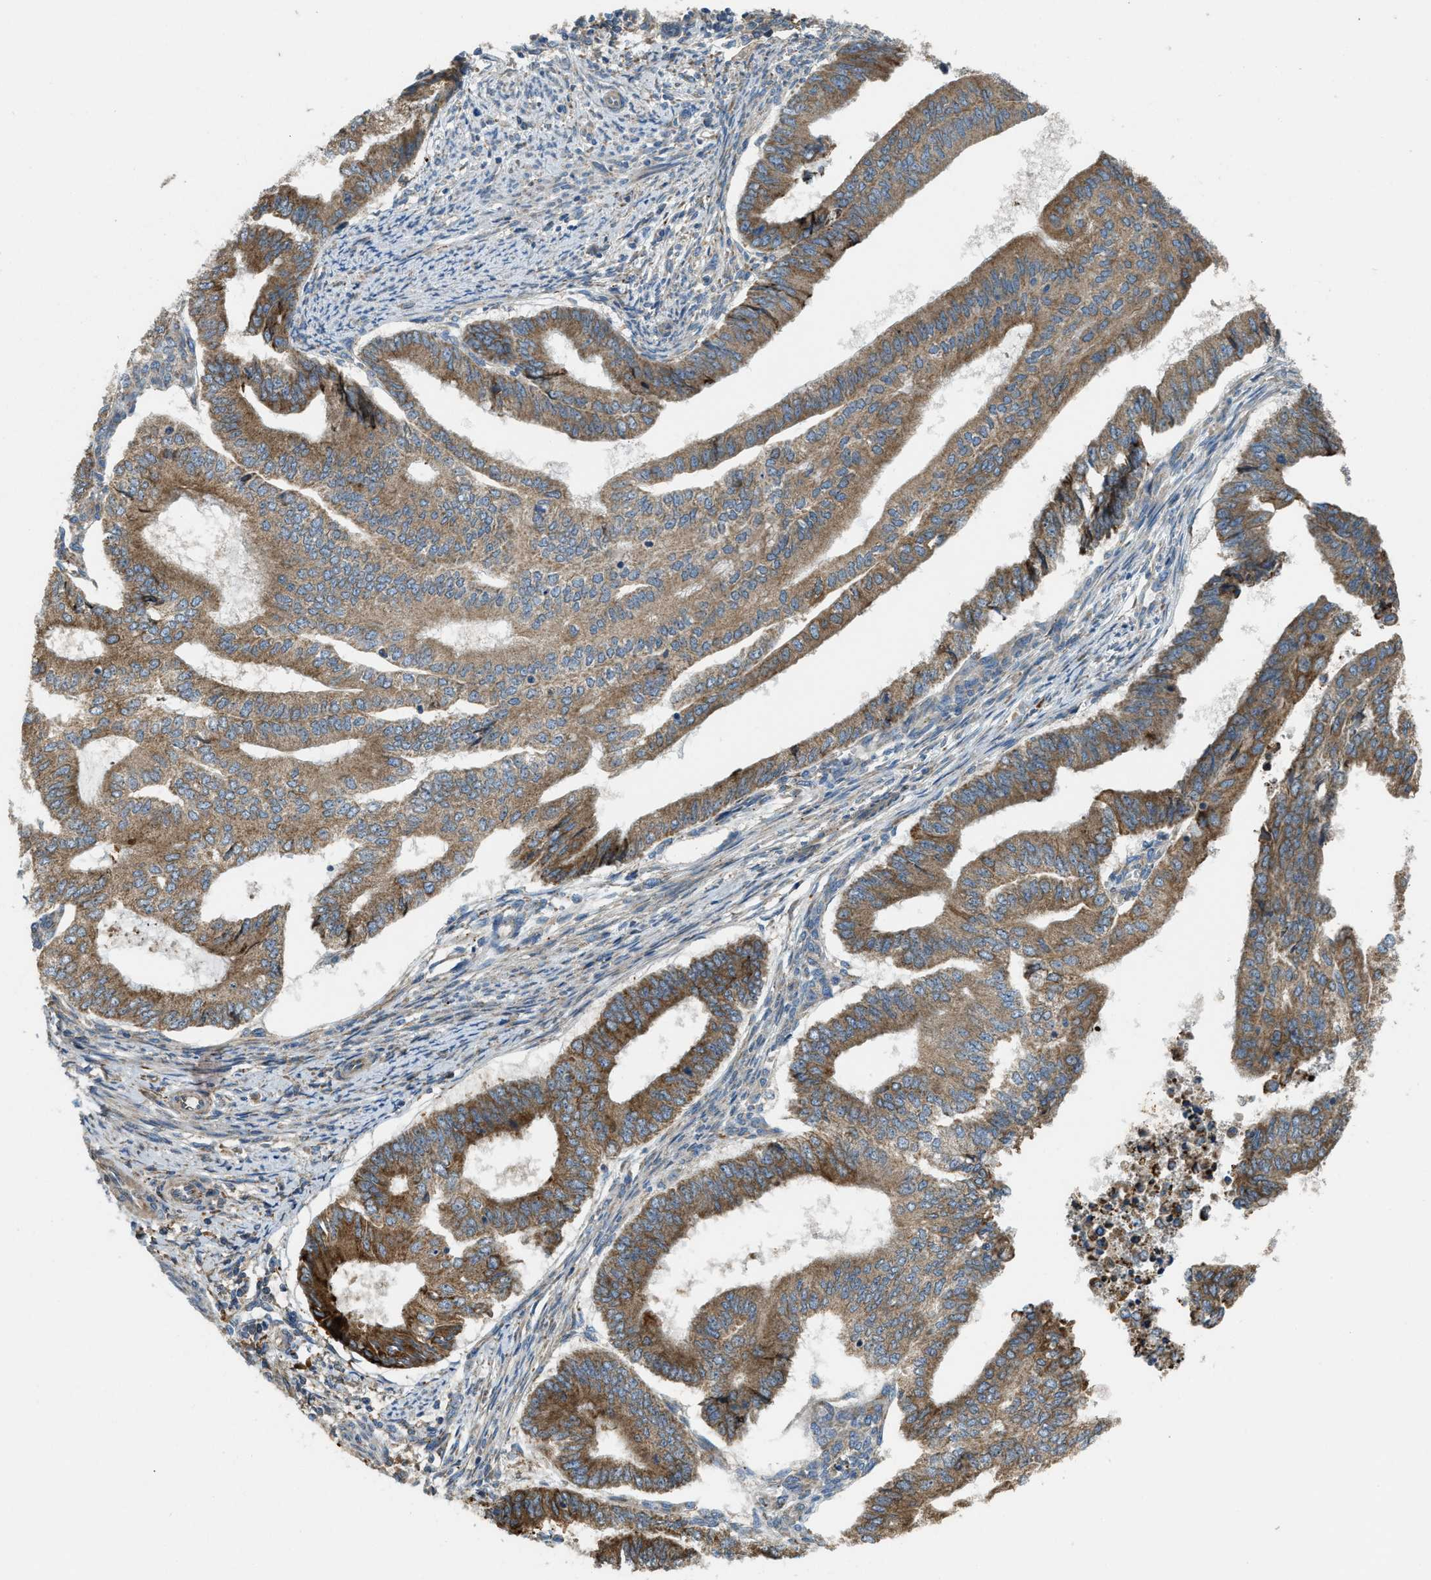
{"staining": {"intensity": "moderate", "quantity": ">75%", "location": "cytoplasmic/membranous"}, "tissue": "endometrial cancer", "cell_type": "Tumor cells", "image_type": "cancer", "snomed": [{"axis": "morphology", "description": "Polyp, NOS"}, {"axis": "morphology", "description": "Adenocarcinoma, NOS"}, {"axis": "morphology", "description": "Adenoma, NOS"}, {"axis": "topography", "description": "Endometrium"}], "caption": "This image displays immunohistochemistry staining of human adenocarcinoma (endometrial), with medium moderate cytoplasmic/membranous positivity in about >75% of tumor cells.", "gene": "TMEM68", "patient": {"sex": "female", "age": 79}}